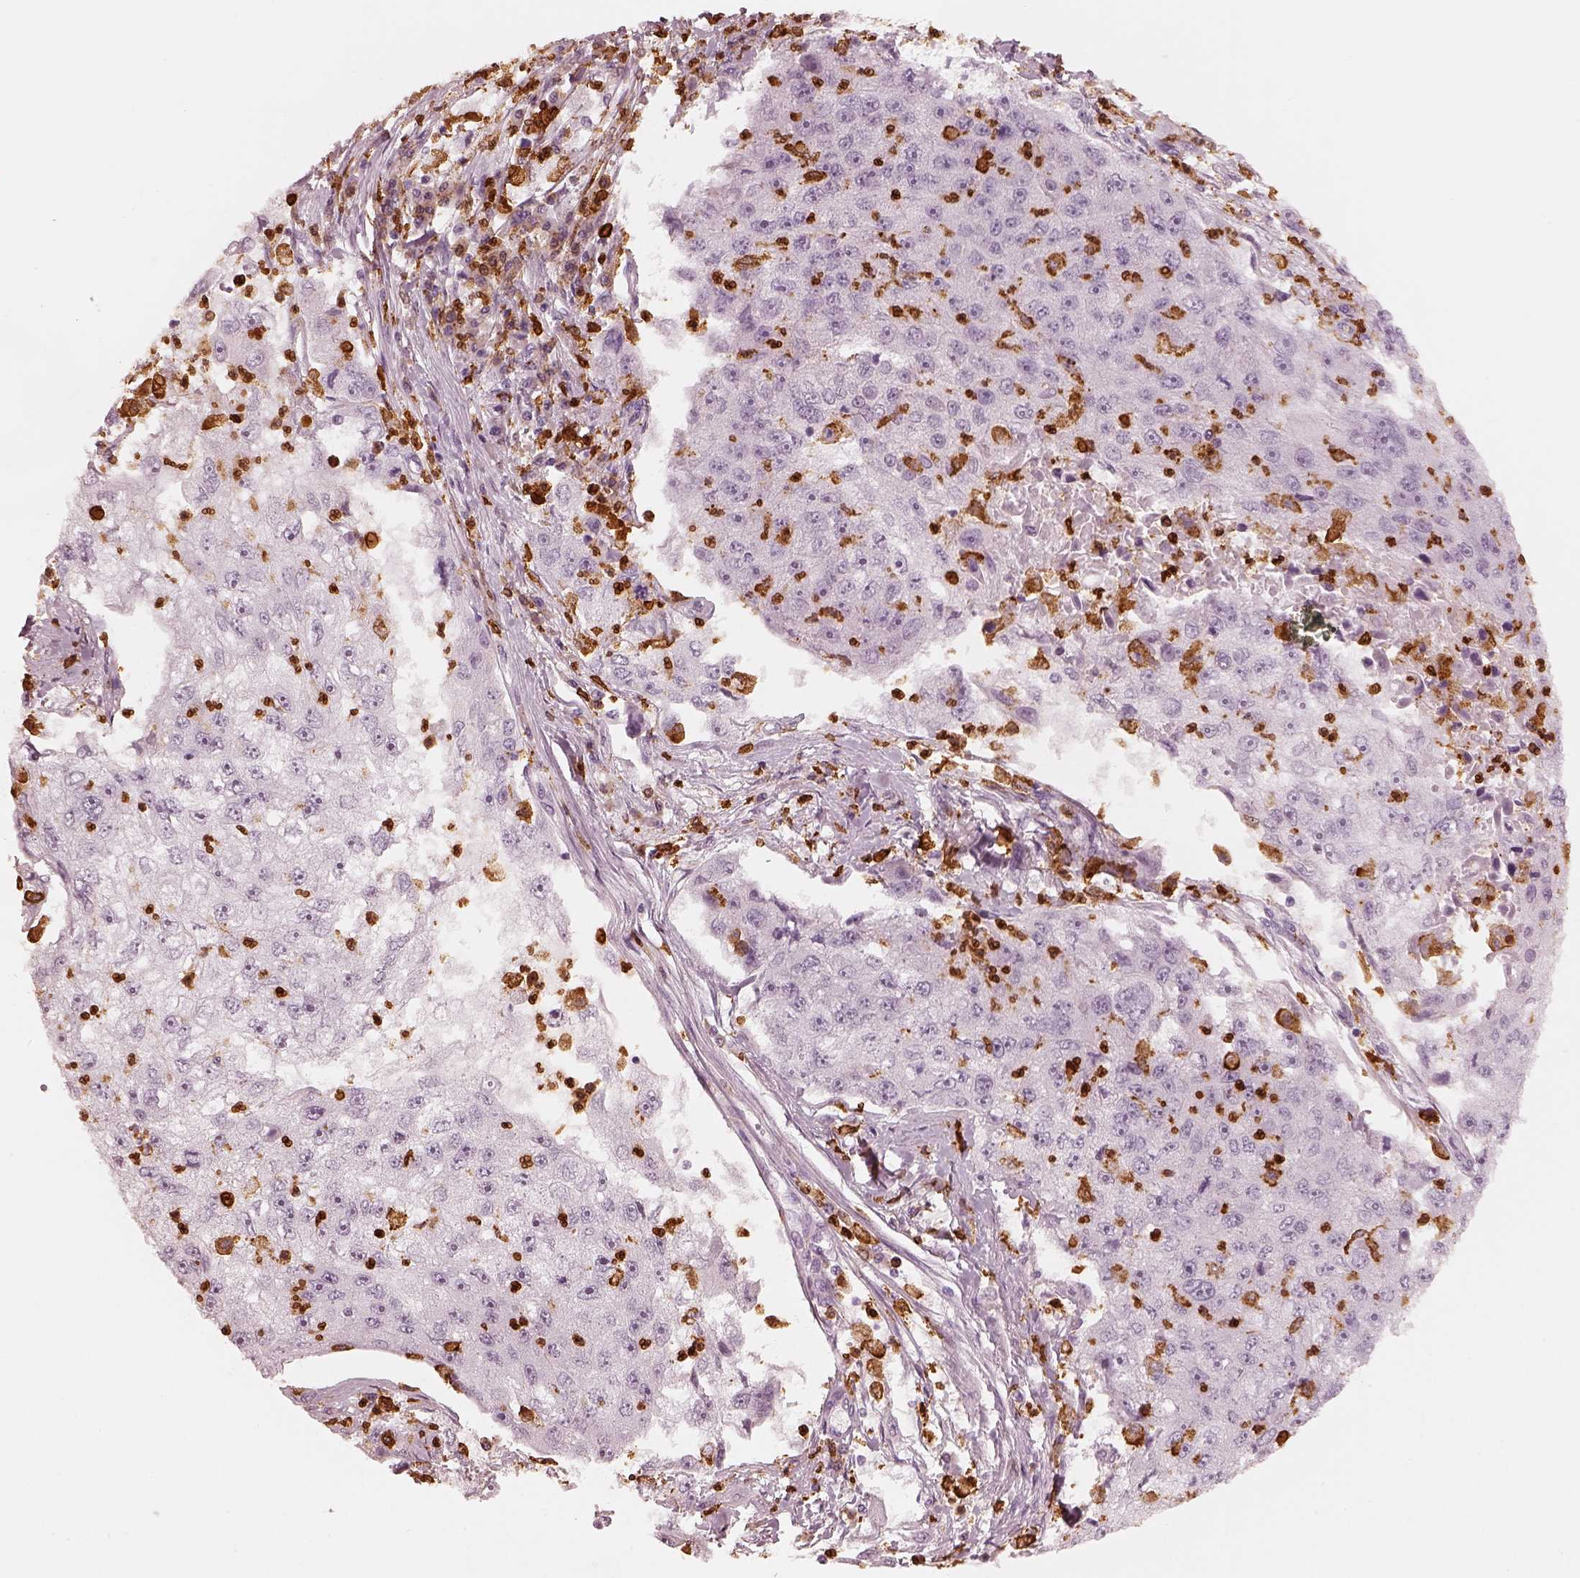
{"staining": {"intensity": "negative", "quantity": "none", "location": "none"}, "tissue": "cervical cancer", "cell_type": "Tumor cells", "image_type": "cancer", "snomed": [{"axis": "morphology", "description": "Squamous cell carcinoma, NOS"}, {"axis": "topography", "description": "Cervix"}], "caption": "The image exhibits no significant positivity in tumor cells of squamous cell carcinoma (cervical).", "gene": "ALOX5", "patient": {"sex": "female", "age": 36}}